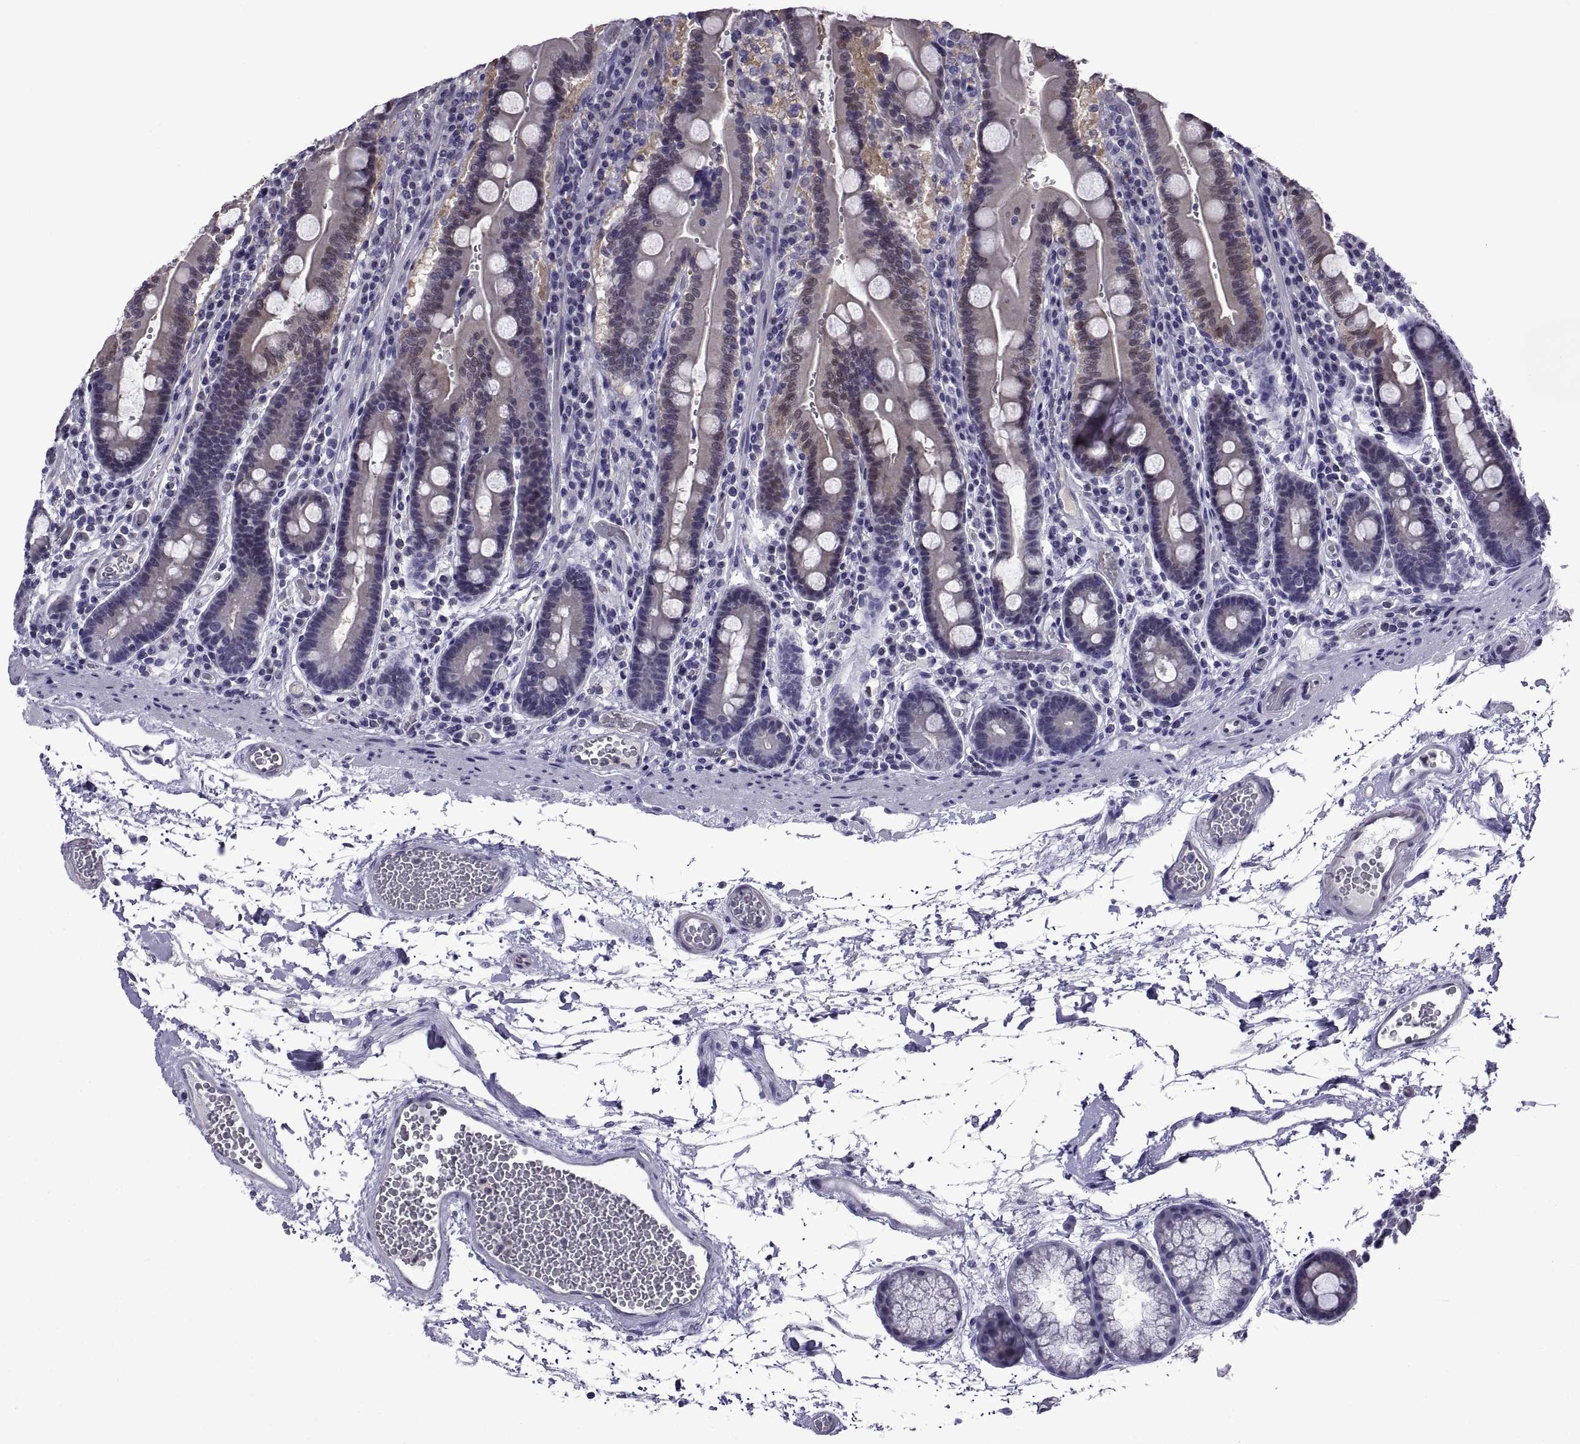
{"staining": {"intensity": "negative", "quantity": "none", "location": "none"}, "tissue": "duodenum", "cell_type": "Glandular cells", "image_type": "normal", "snomed": [{"axis": "morphology", "description": "Normal tissue, NOS"}, {"axis": "topography", "description": "Duodenum"}], "caption": "Glandular cells show no significant positivity in unremarkable duodenum. (Stains: DAB immunohistochemistry (IHC) with hematoxylin counter stain, Microscopy: brightfield microscopy at high magnification).", "gene": "LCN9", "patient": {"sex": "female", "age": 62}}